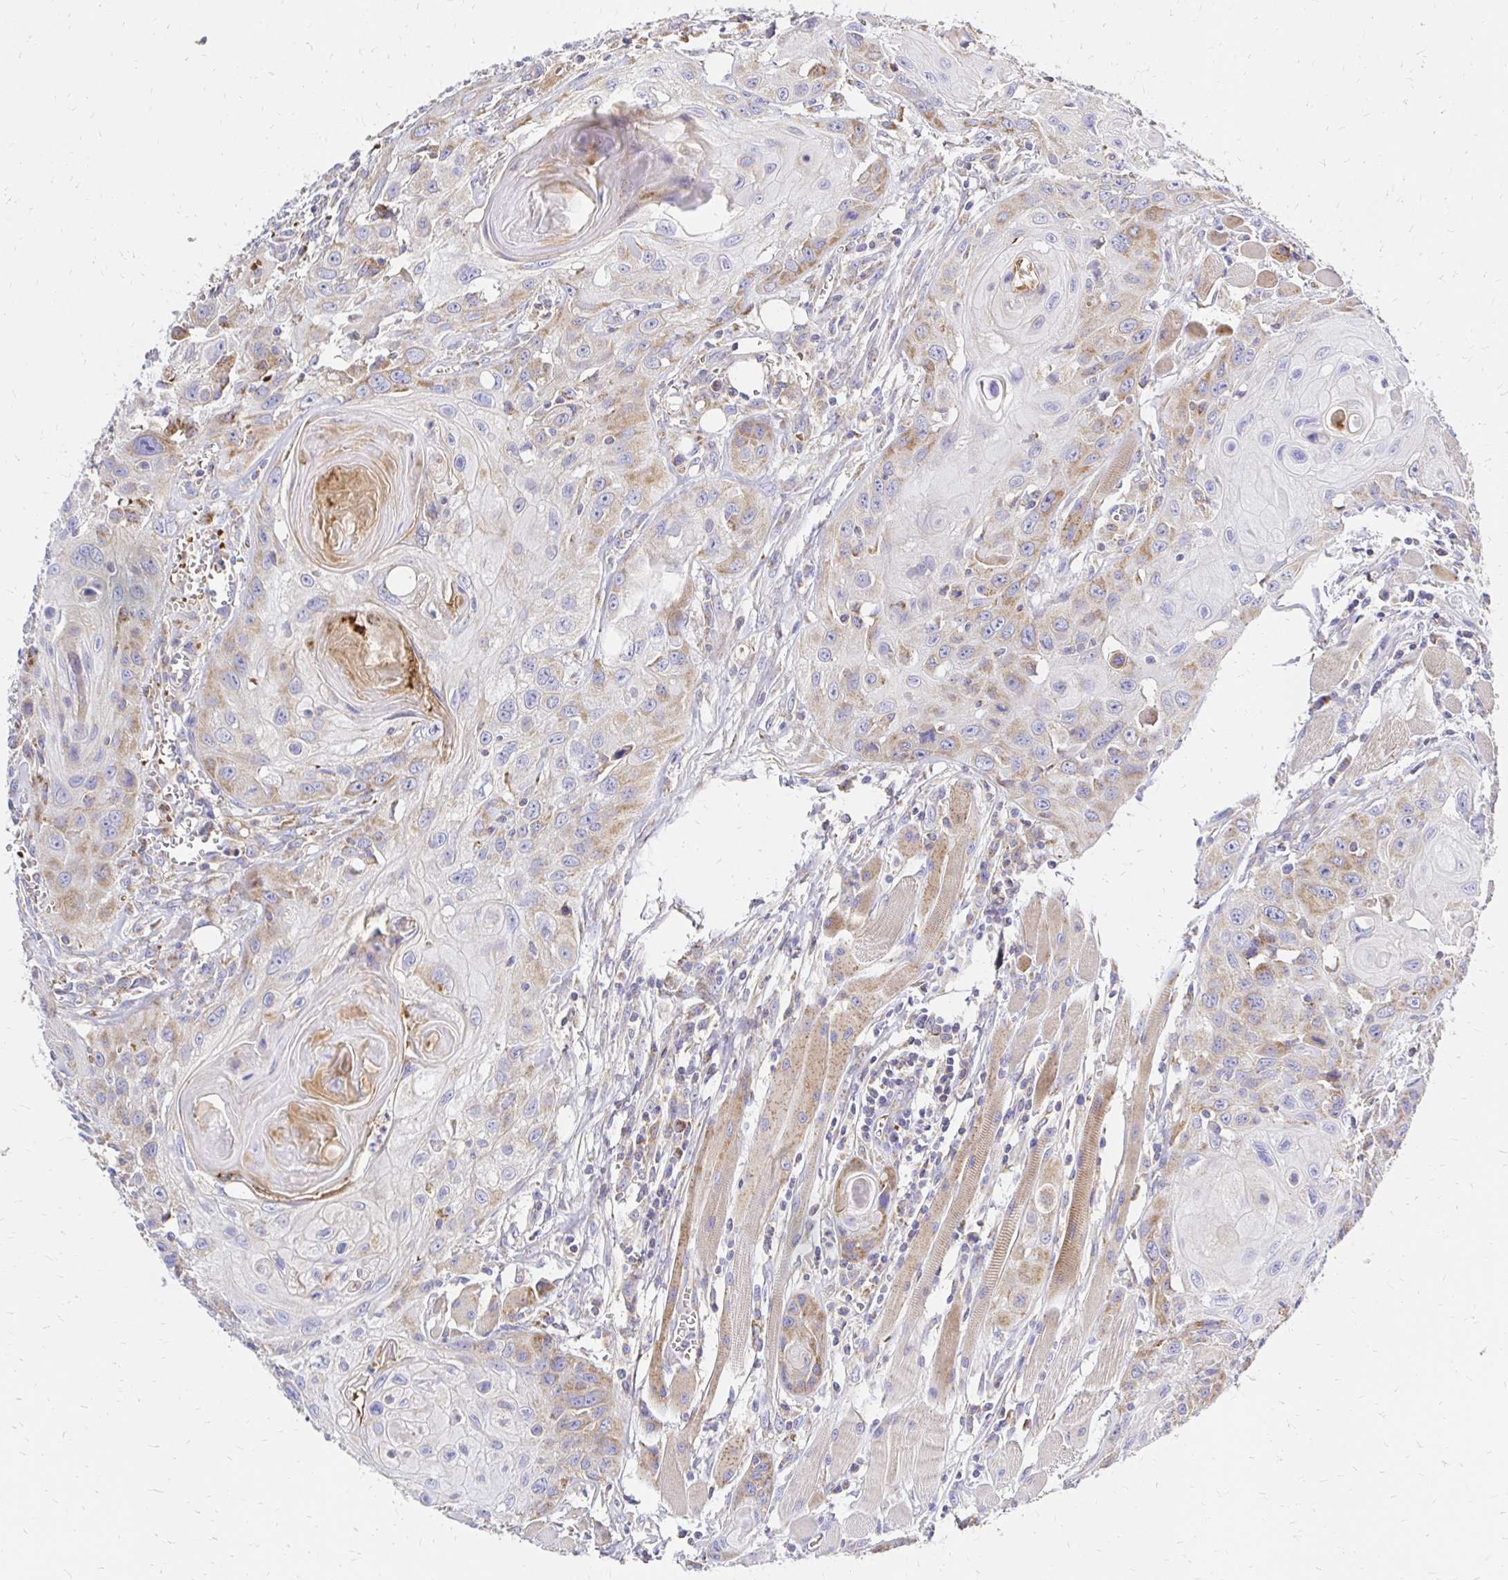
{"staining": {"intensity": "moderate", "quantity": "25%-75%", "location": "cytoplasmic/membranous"}, "tissue": "head and neck cancer", "cell_type": "Tumor cells", "image_type": "cancer", "snomed": [{"axis": "morphology", "description": "Squamous cell carcinoma, NOS"}, {"axis": "topography", "description": "Oral tissue"}, {"axis": "topography", "description": "Head-Neck"}], "caption": "Tumor cells display moderate cytoplasmic/membranous positivity in approximately 25%-75% of cells in squamous cell carcinoma (head and neck).", "gene": "MRPL13", "patient": {"sex": "male", "age": 58}}